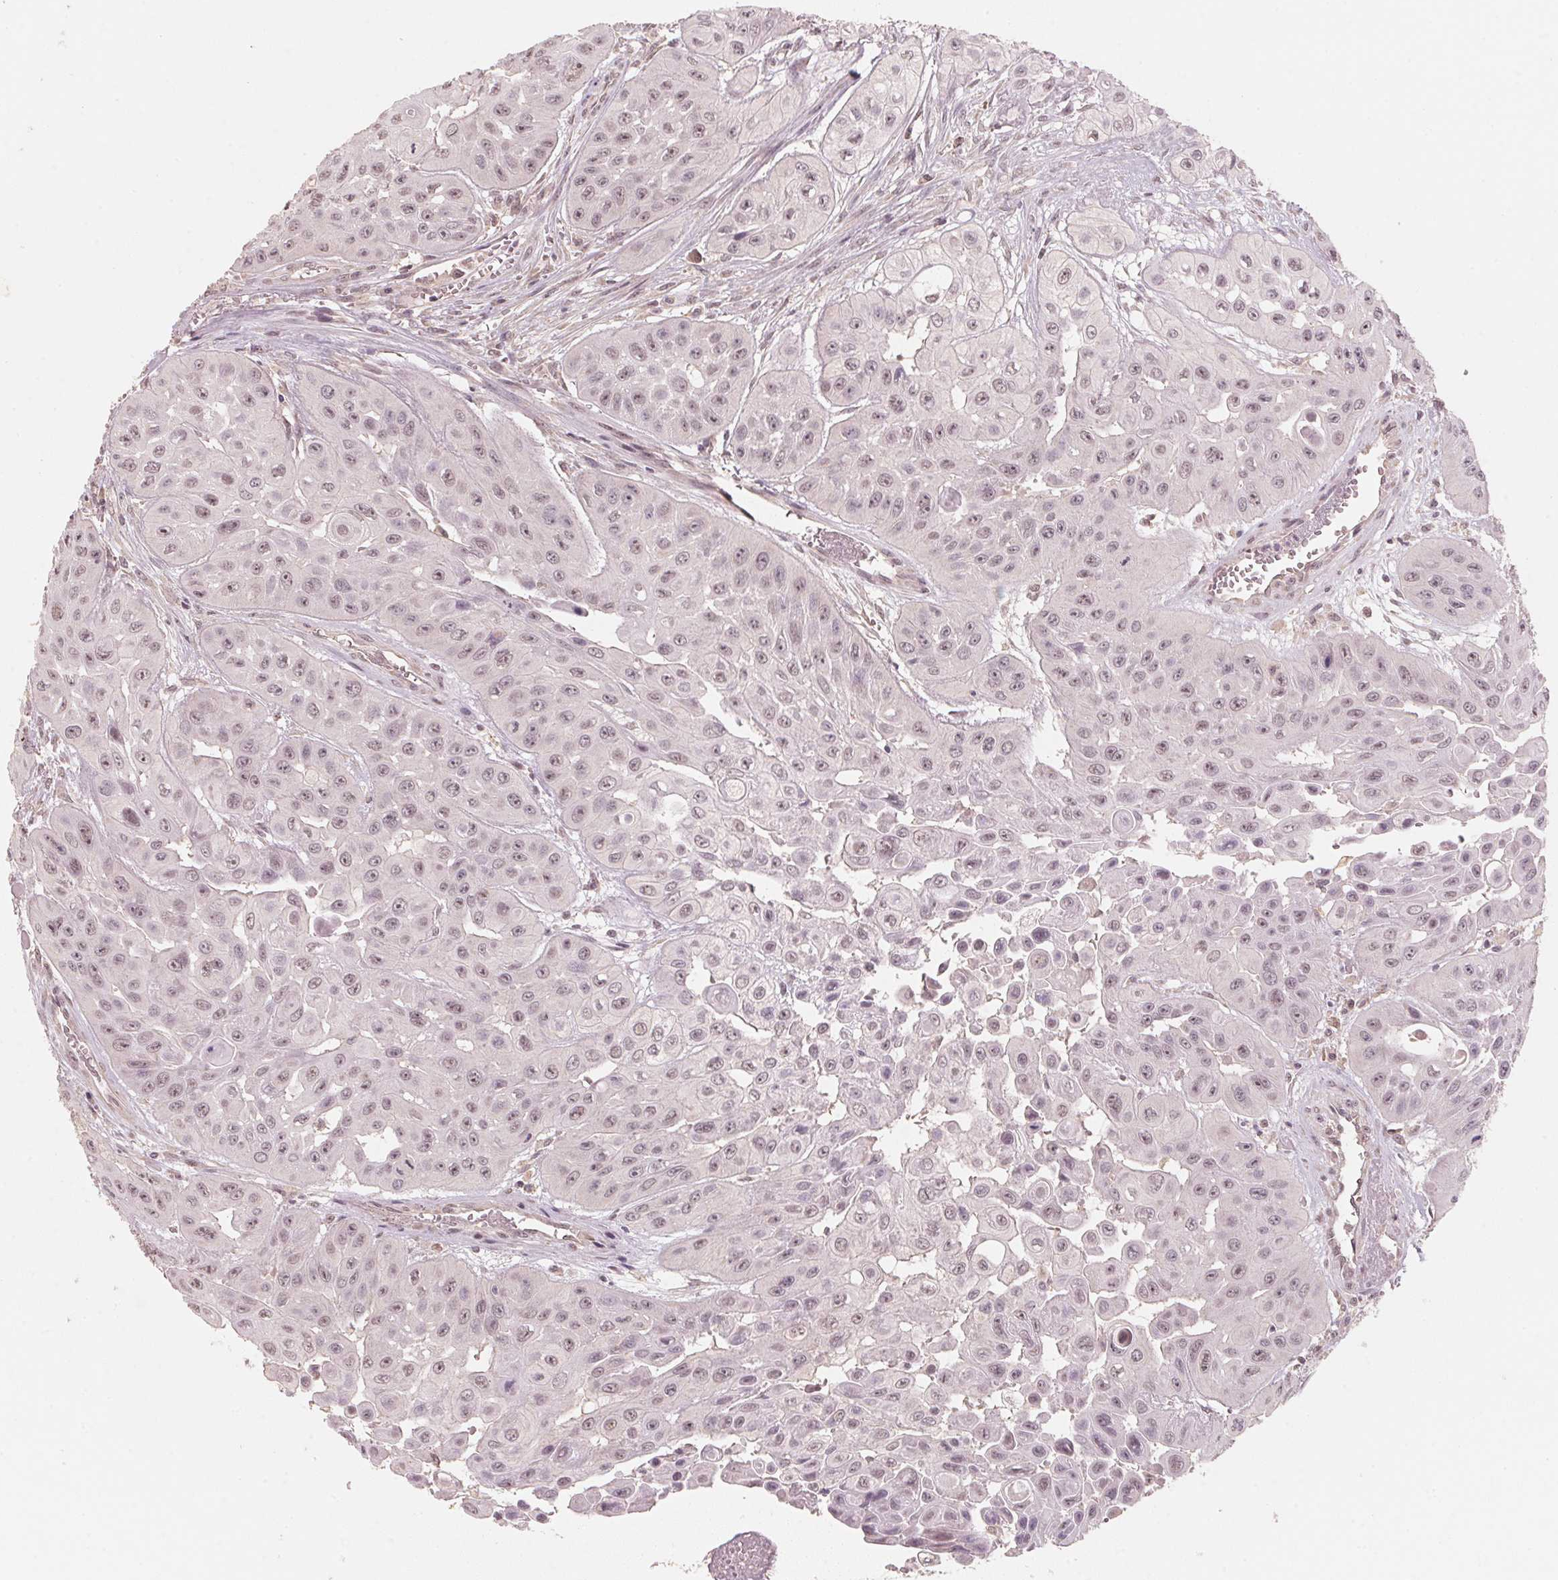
{"staining": {"intensity": "weak", "quantity": "25%-75%", "location": "nuclear"}, "tissue": "head and neck cancer", "cell_type": "Tumor cells", "image_type": "cancer", "snomed": [{"axis": "morphology", "description": "Adenocarcinoma, NOS"}, {"axis": "topography", "description": "Head-Neck"}], "caption": "A high-resolution image shows IHC staining of head and neck cancer, which shows weak nuclear positivity in about 25%-75% of tumor cells.", "gene": "C2orf73", "patient": {"sex": "male", "age": 73}}